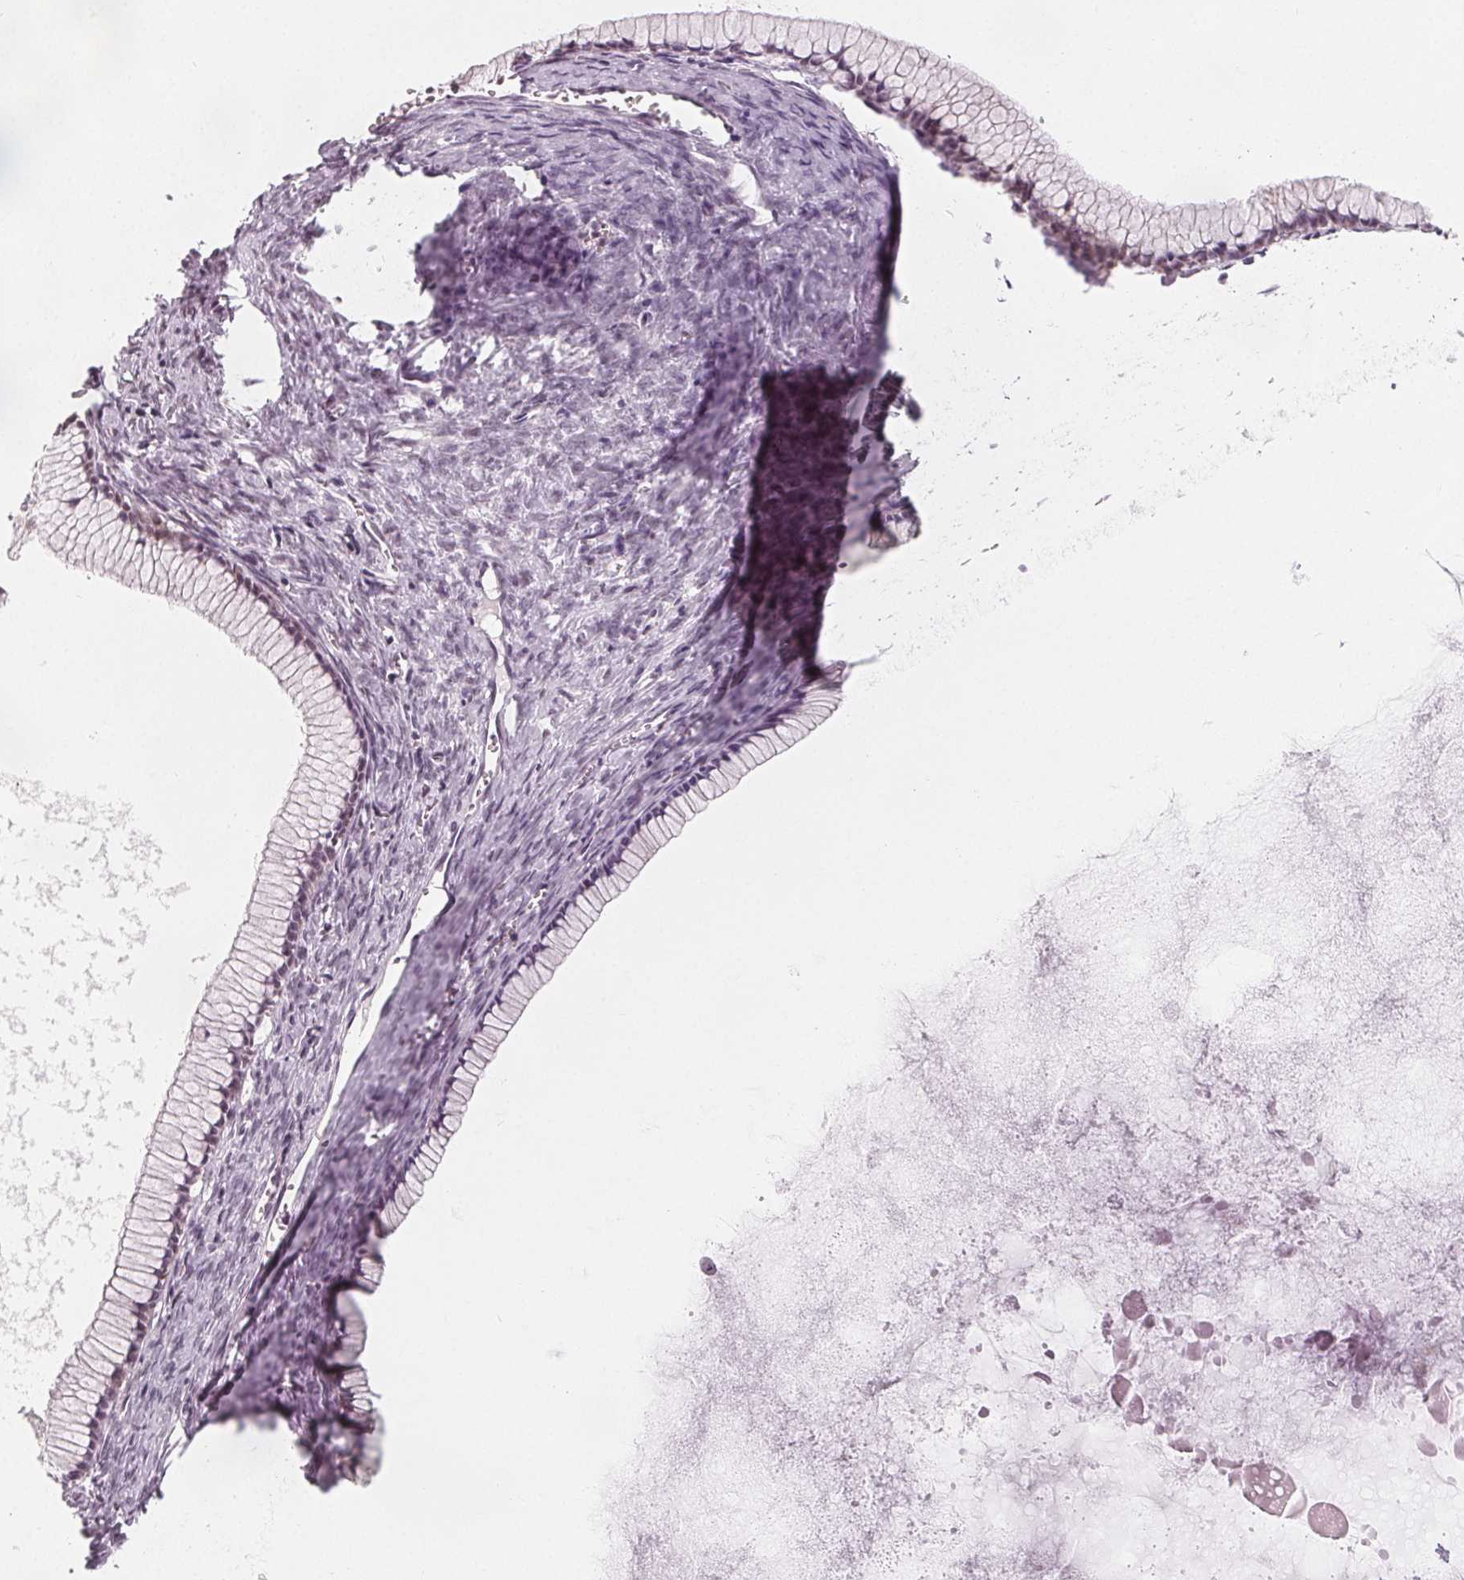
{"staining": {"intensity": "moderate", "quantity": "25%-75%", "location": "nuclear"}, "tissue": "ovarian cancer", "cell_type": "Tumor cells", "image_type": "cancer", "snomed": [{"axis": "morphology", "description": "Cystadenocarcinoma, mucinous, NOS"}, {"axis": "topography", "description": "Ovary"}], "caption": "A medium amount of moderate nuclear staining is present in approximately 25%-75% of tumor cells in mucinous cystadenocarcinoma (ovarian) tissue. Nuclei are stained in blue.", "gene": "DPM2", "patient": {"sex": "female", "age": 41}}